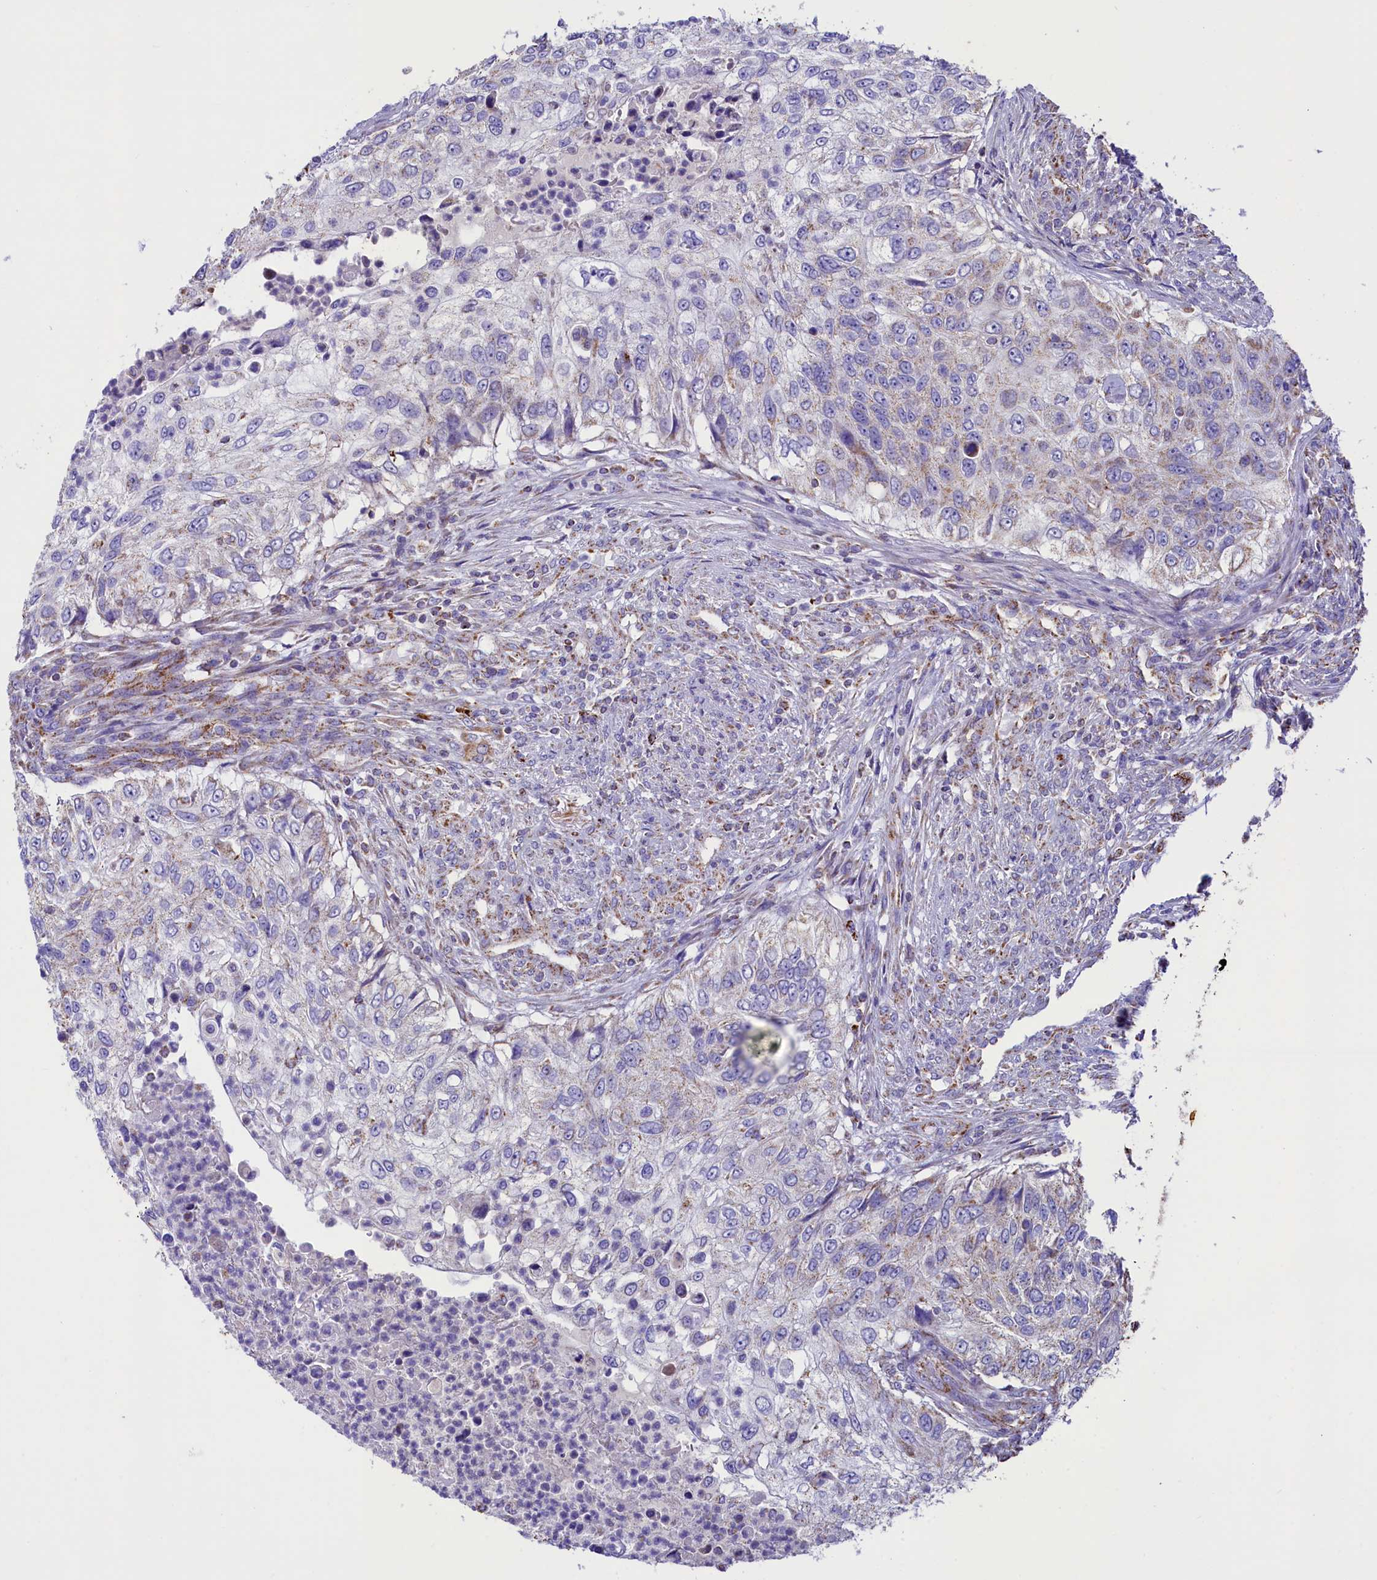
{"staining": {"intensity": "weak", "quantity": "<25%", "location": "cytoplasmic/membranous"}, "tissue": "urothelial cancer", "cell_type": "Tumor cells", "image_type": "cancer", "snomed": [{"axis": "morphology", "description": "Urothelial carcinoma, High grade"}, {"axis": "topography", "description": "Urinary bladder"}], "caption": "Urothelial cancer was stained to show a protein in brown. There is no significant expression in tumor cells. (Stains: DAB immunohistochemistry (IHC) with hematoxylin counter stain, Microscopy: brightfield microscopy at high magnification).", "gene": "IDH3A", "patient": {"sex": "female", "age": 60}}